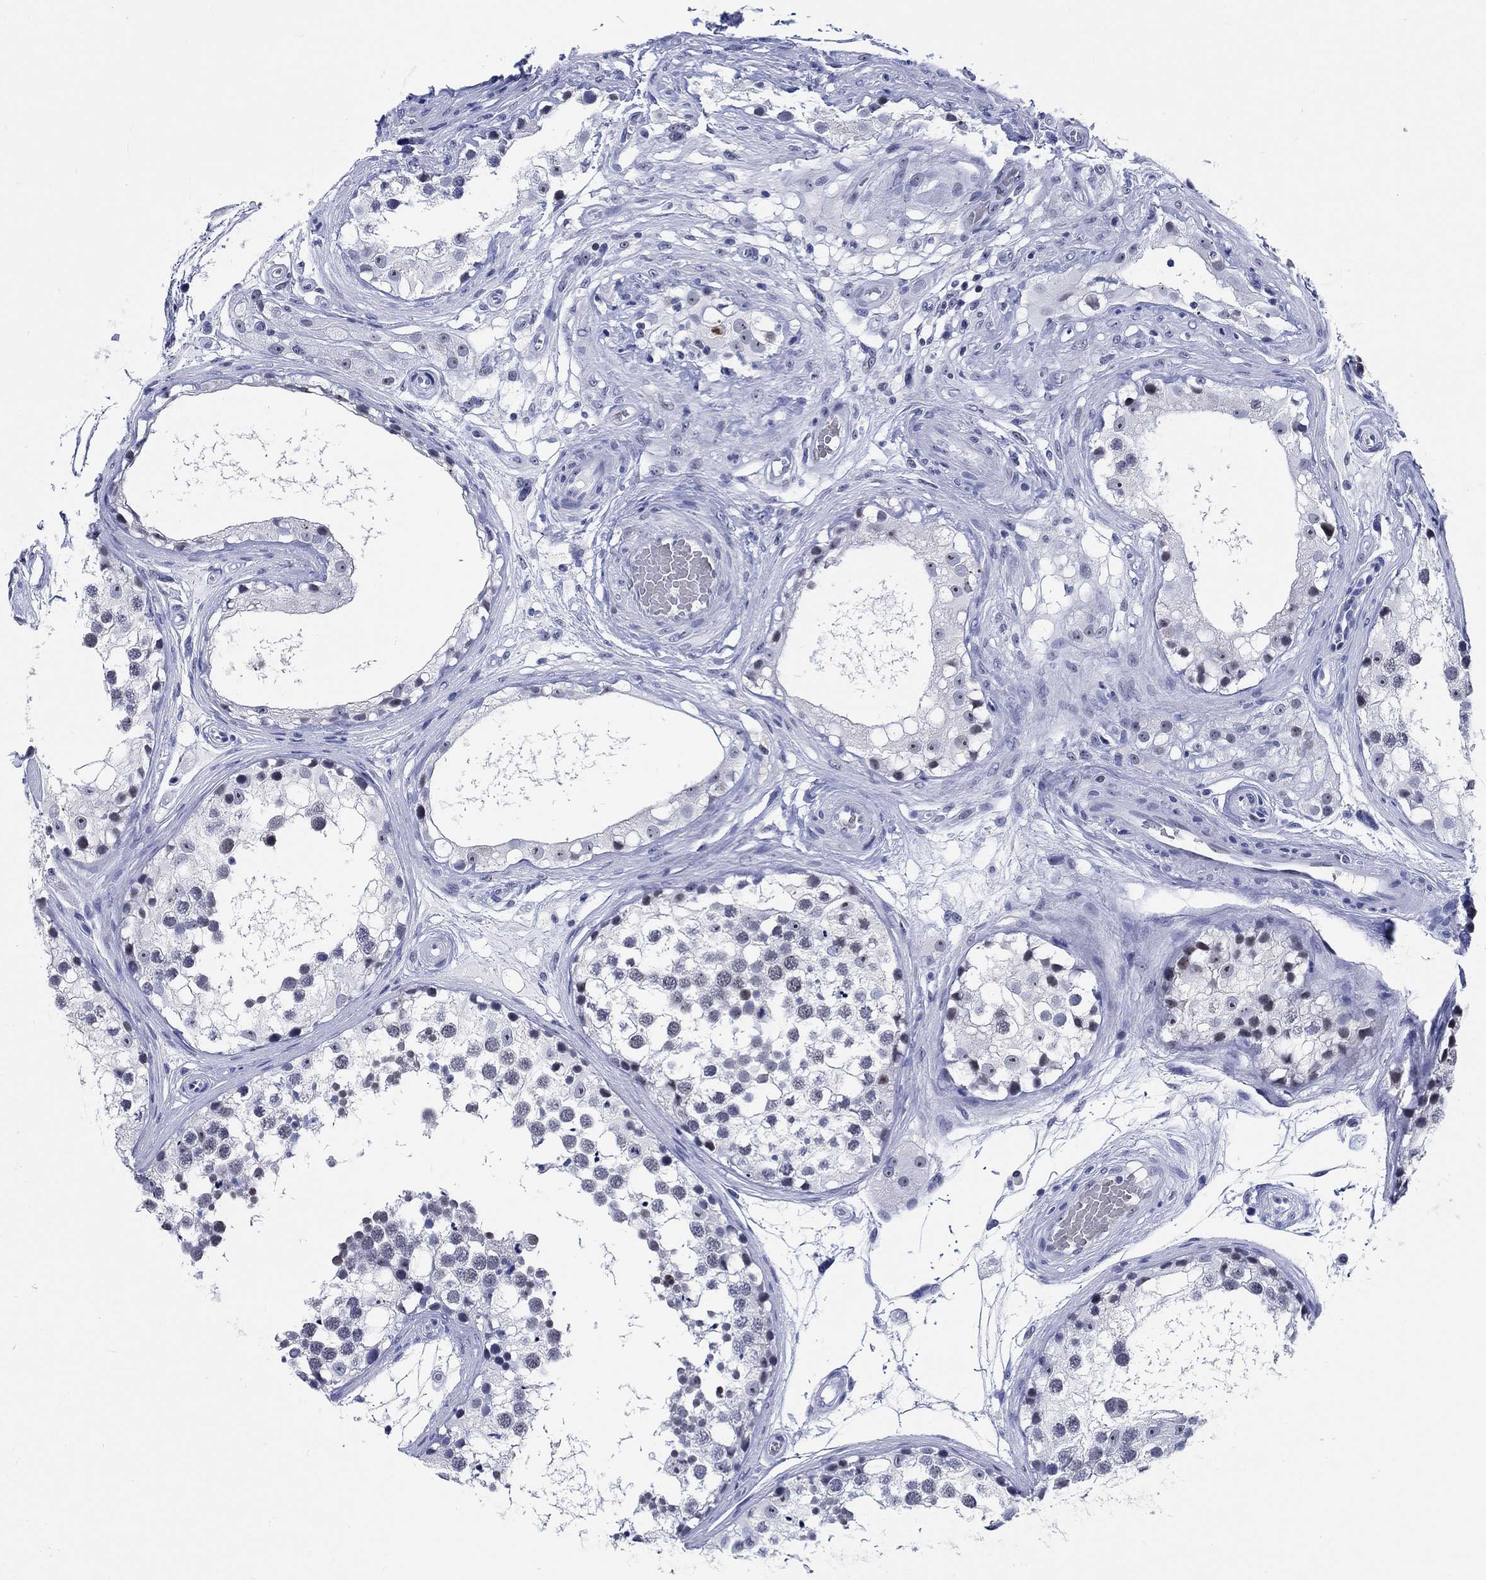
{"staining": {"intensity": "strong", "quantity": "<25%", "location": "nuclear"}, "tissue": "testis", "cell_type": "Cells in seminiferous ducts", "image_type": "normal", "snomed": [{"axis": "morphology", "description": "Normal tissue, NOS"}, {"axis": "morphology", "description": "Seminoma, NOS"}, {"axis": "topography", "description": "Testis"}], "caption": "The image shows immunohistochemical staining of normal testis. There is strong nuclear staining is identified in approximately <25% of cells in seminiferous ducts. (brown staining indicates protein expression, while blue staining denotes nuclei).", "gene": "ZNF446", "patient": {"sex": "male", "age": 65}}